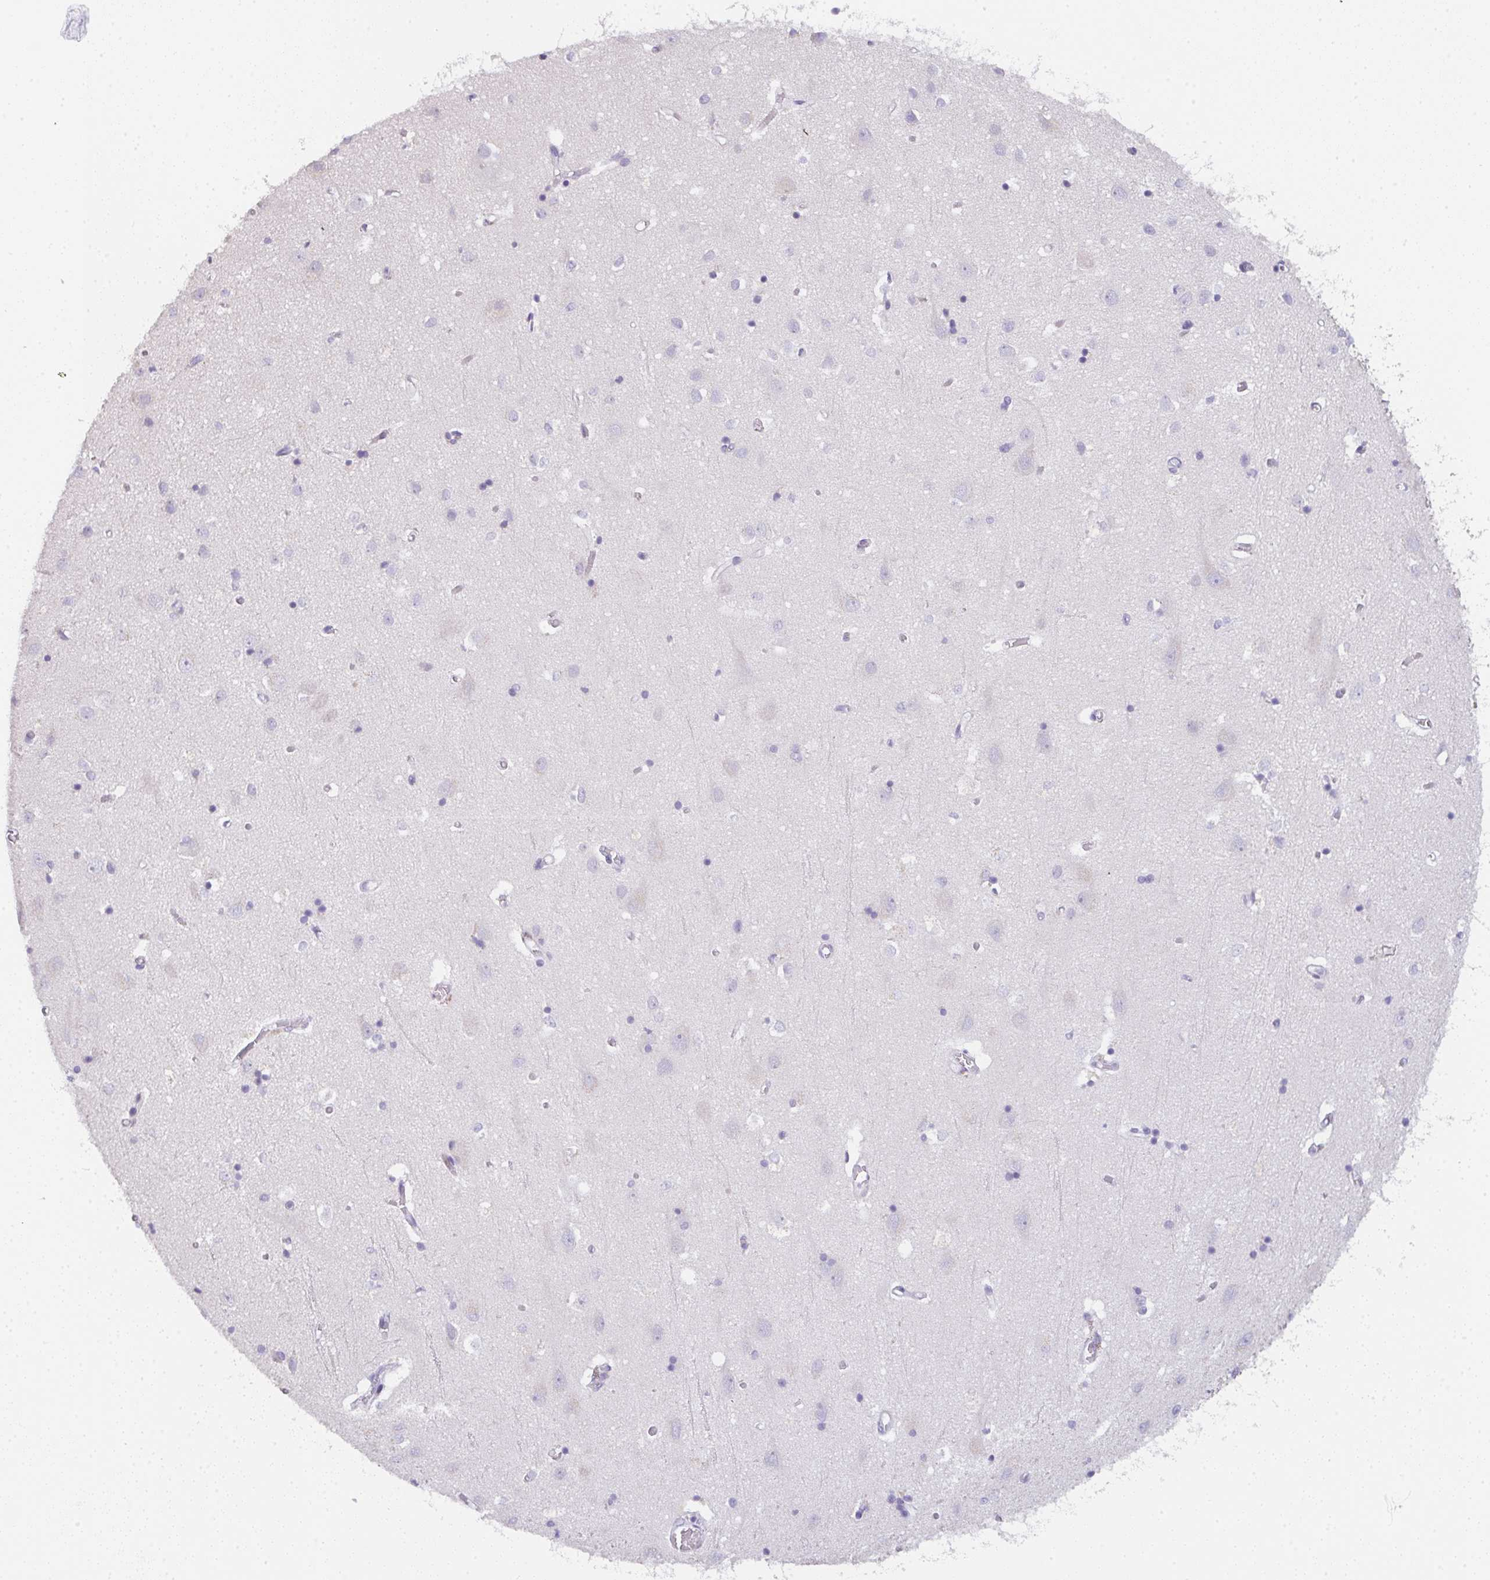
{"staining": {"intensity": "negative", "quantity": "none", "location": "none"}, "tissue": "cerebral cortex", "cell_type": "Endothelial cells", "image_type": "normal", "snomed": [{"axis": "morphology", "description": "Normal tissue, NOS"}, {"axis": "topography", "description": "Cerebral cortex"}], "caption": "Endothelial cells are negative for brown protein staining in normal cerebral cortex. (Stains: DAB immunohistochemistry (IHC) with hematoxylin counter stain, Microscopy: brightfield microscopy at high magnification).", "gene": "CACNA1S", "patient": {"sex": "male", "age": 70}}